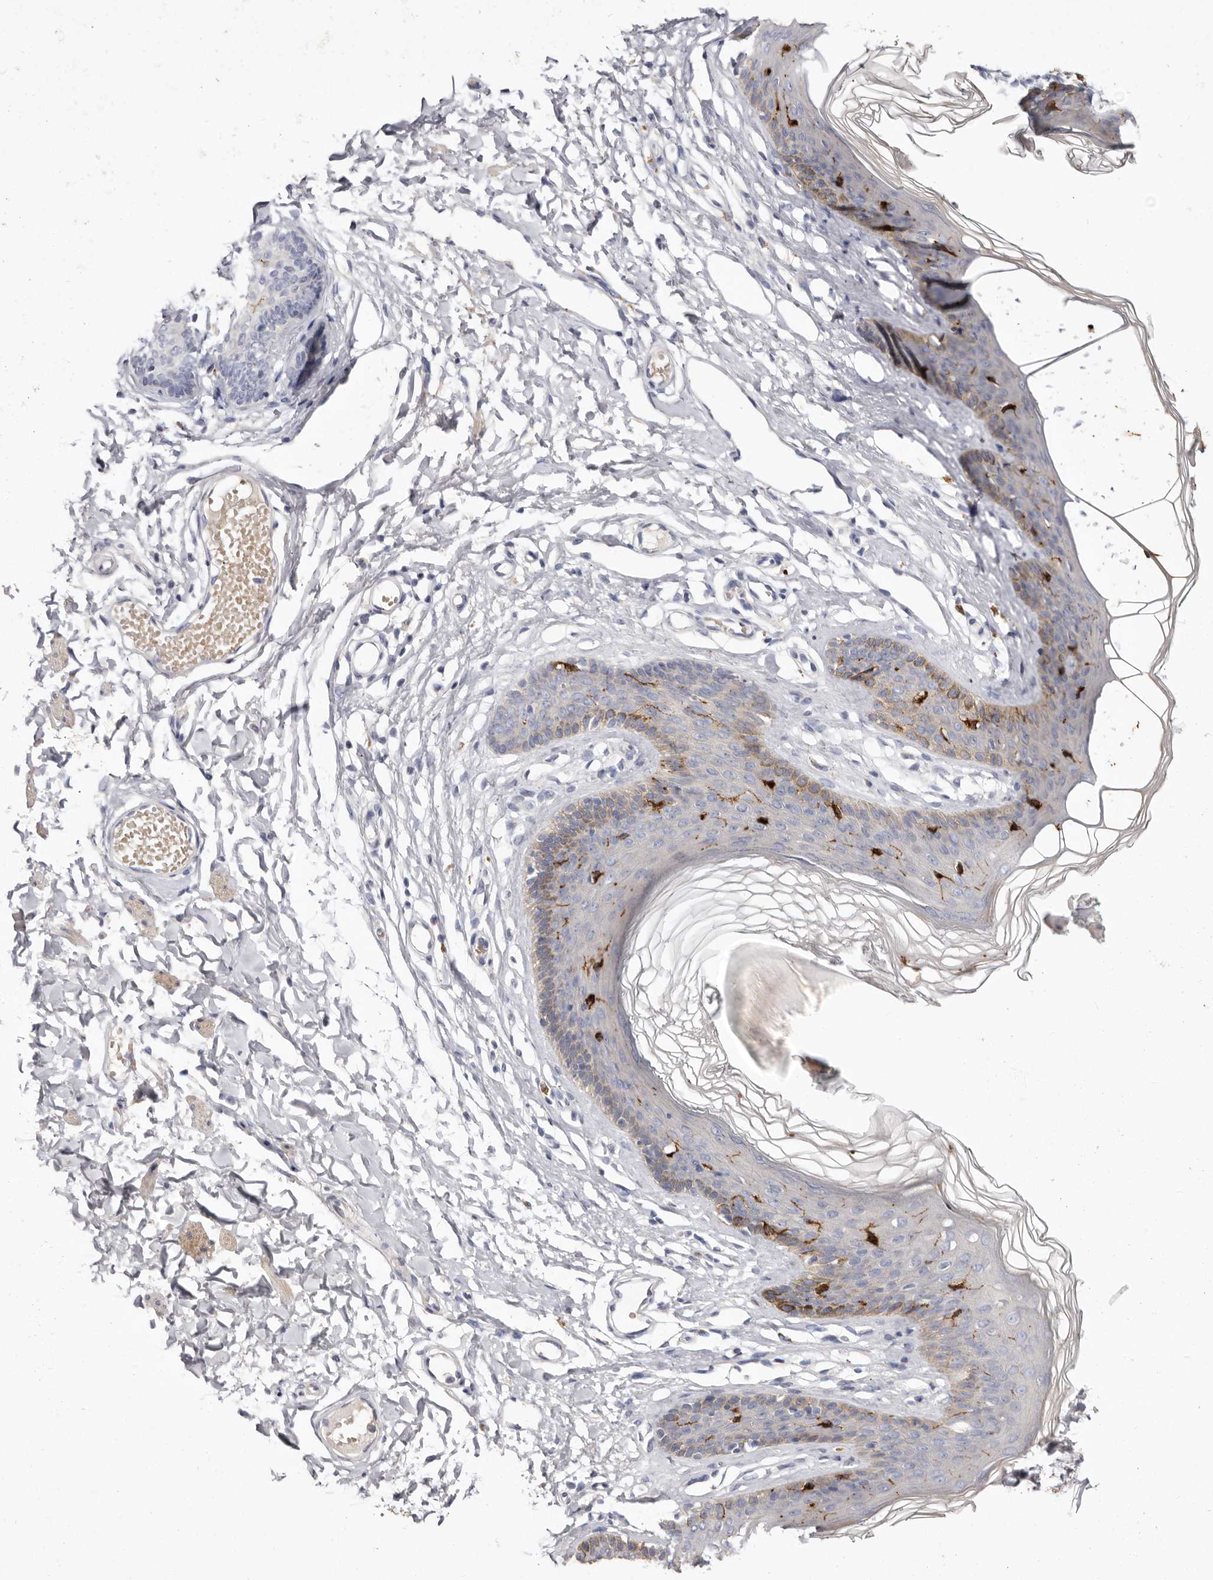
{"staining": {"intensity": "moderate", "quantity": "<25%", "location": "cytoplasmic/membranous"}, "tissue": "skin", "cell_type": "Epidermal cells", "image_type": "normal", "snomed": [{"axis": "morphology", "description": "Normal tissue, NOS"}, {"axis": "morphology", "description": "Squamous cell carcinoma, NOS"}, {"axis": "topography", "description": "Vulva"}], "caption": "Immunohistochemistry (IHC) of normal human skin reveals low levels of moderate cytoplasmic/membranous staining in about <25% of epidermal cells.", "gene": "S1PR5", "patient": {"sex": "female", "age": 85}}